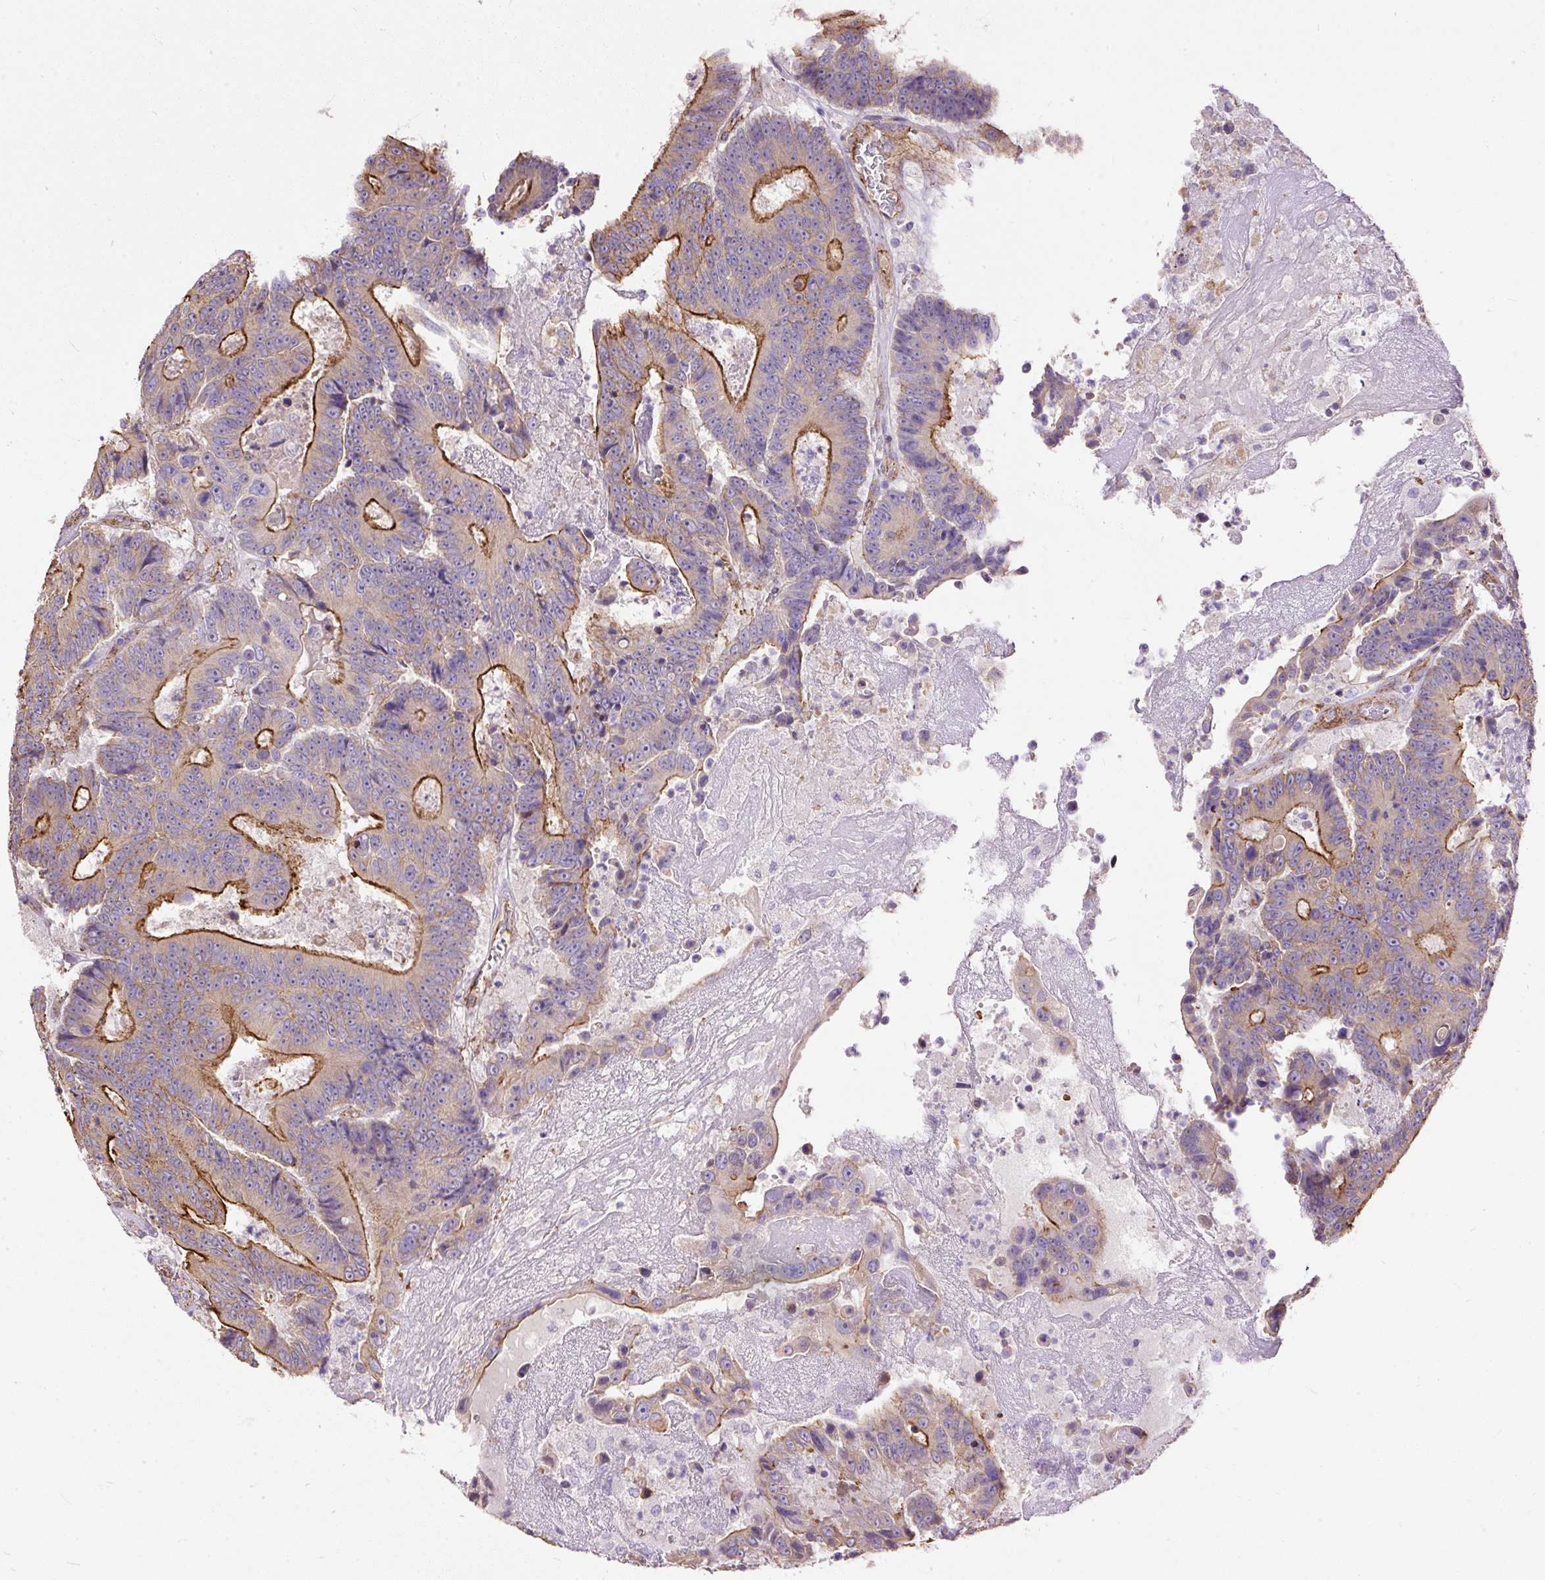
{"staining": {"intensity": "strong", "quantity": "25%-75%", "location": "cytoplasmic/membranous"}, "tissue": "colorectal cancer", "cell_type": "Tumor cells", "image_type": "cancer", "snomed": [{"axis": "morphology", "description": "Adenocarcinoma, NOS"}, {"axis": "topography", "description": "Colon"}], "caption": "Immunohistochemistry of human colorectal cancer (adenocarcinoma) demonstrates high levels of strong cytoplasmic/membranous positivity in about 25%-75% of tumor cells. (DAB (3,3'-diaminobenzidine) IHC with brightfield microscopy, high magnification).", "gene": "MAGEB16", "patient": {"sex": "male", "age": 83}}